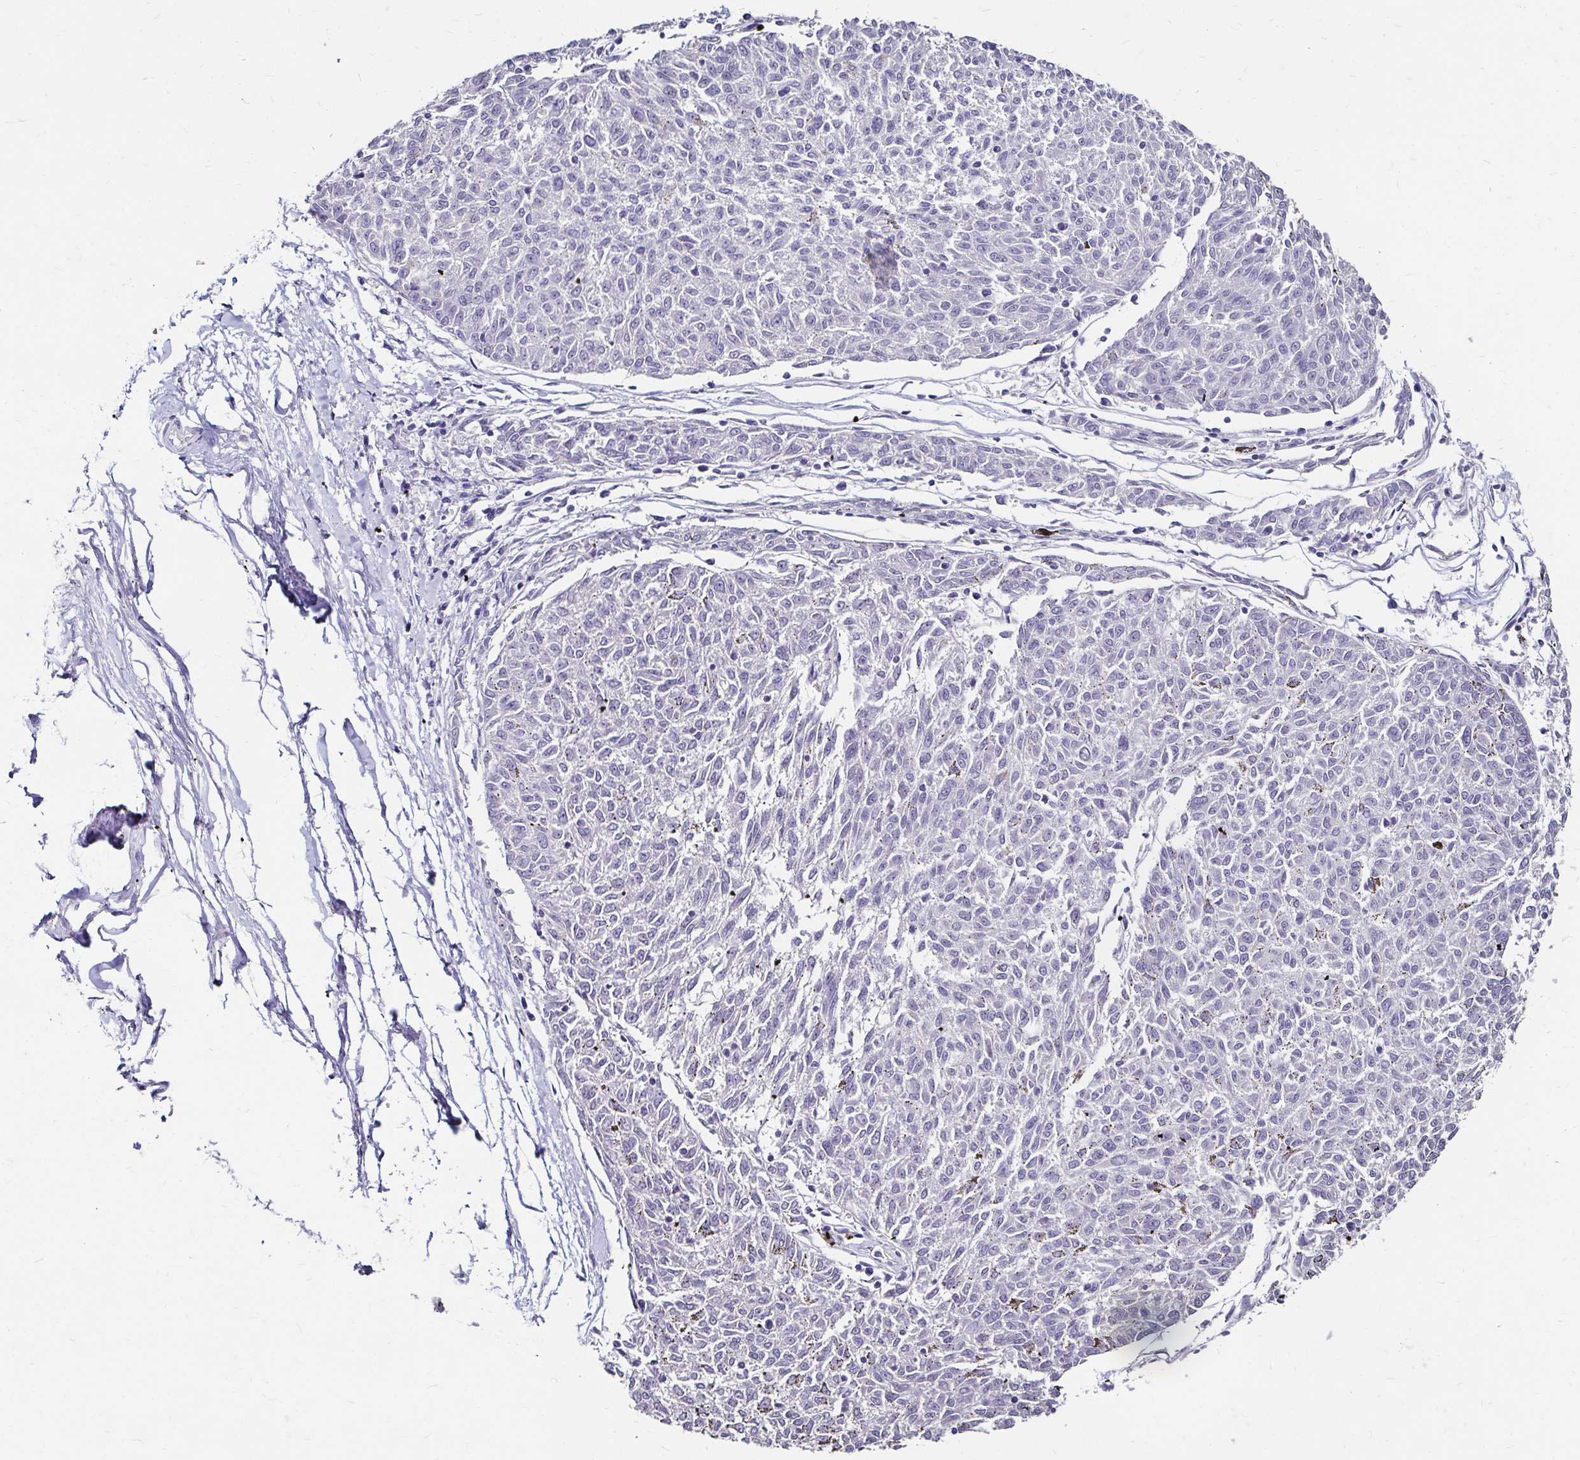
{"staining": {"intensity": "negative", "quantity": "none", "location": "none"}, "tissue": "melanoma", "cell_type": "Tumor cells", "image_type": "cancer", "snomed": [{"axis": "morphology", "description": "Malignant melanoma, NOS"}, {"axis": "topography", "description": "Skin"}], "caption": "Immunohistochemistry image of neoplastic tissue: human melanoma stained with DAB (3,3'-diaminobenzidine) demonstrates no significant protein staining in tumor cells.", "gene": "SCG3", "patient": {"sex": "female", "age": 72}}